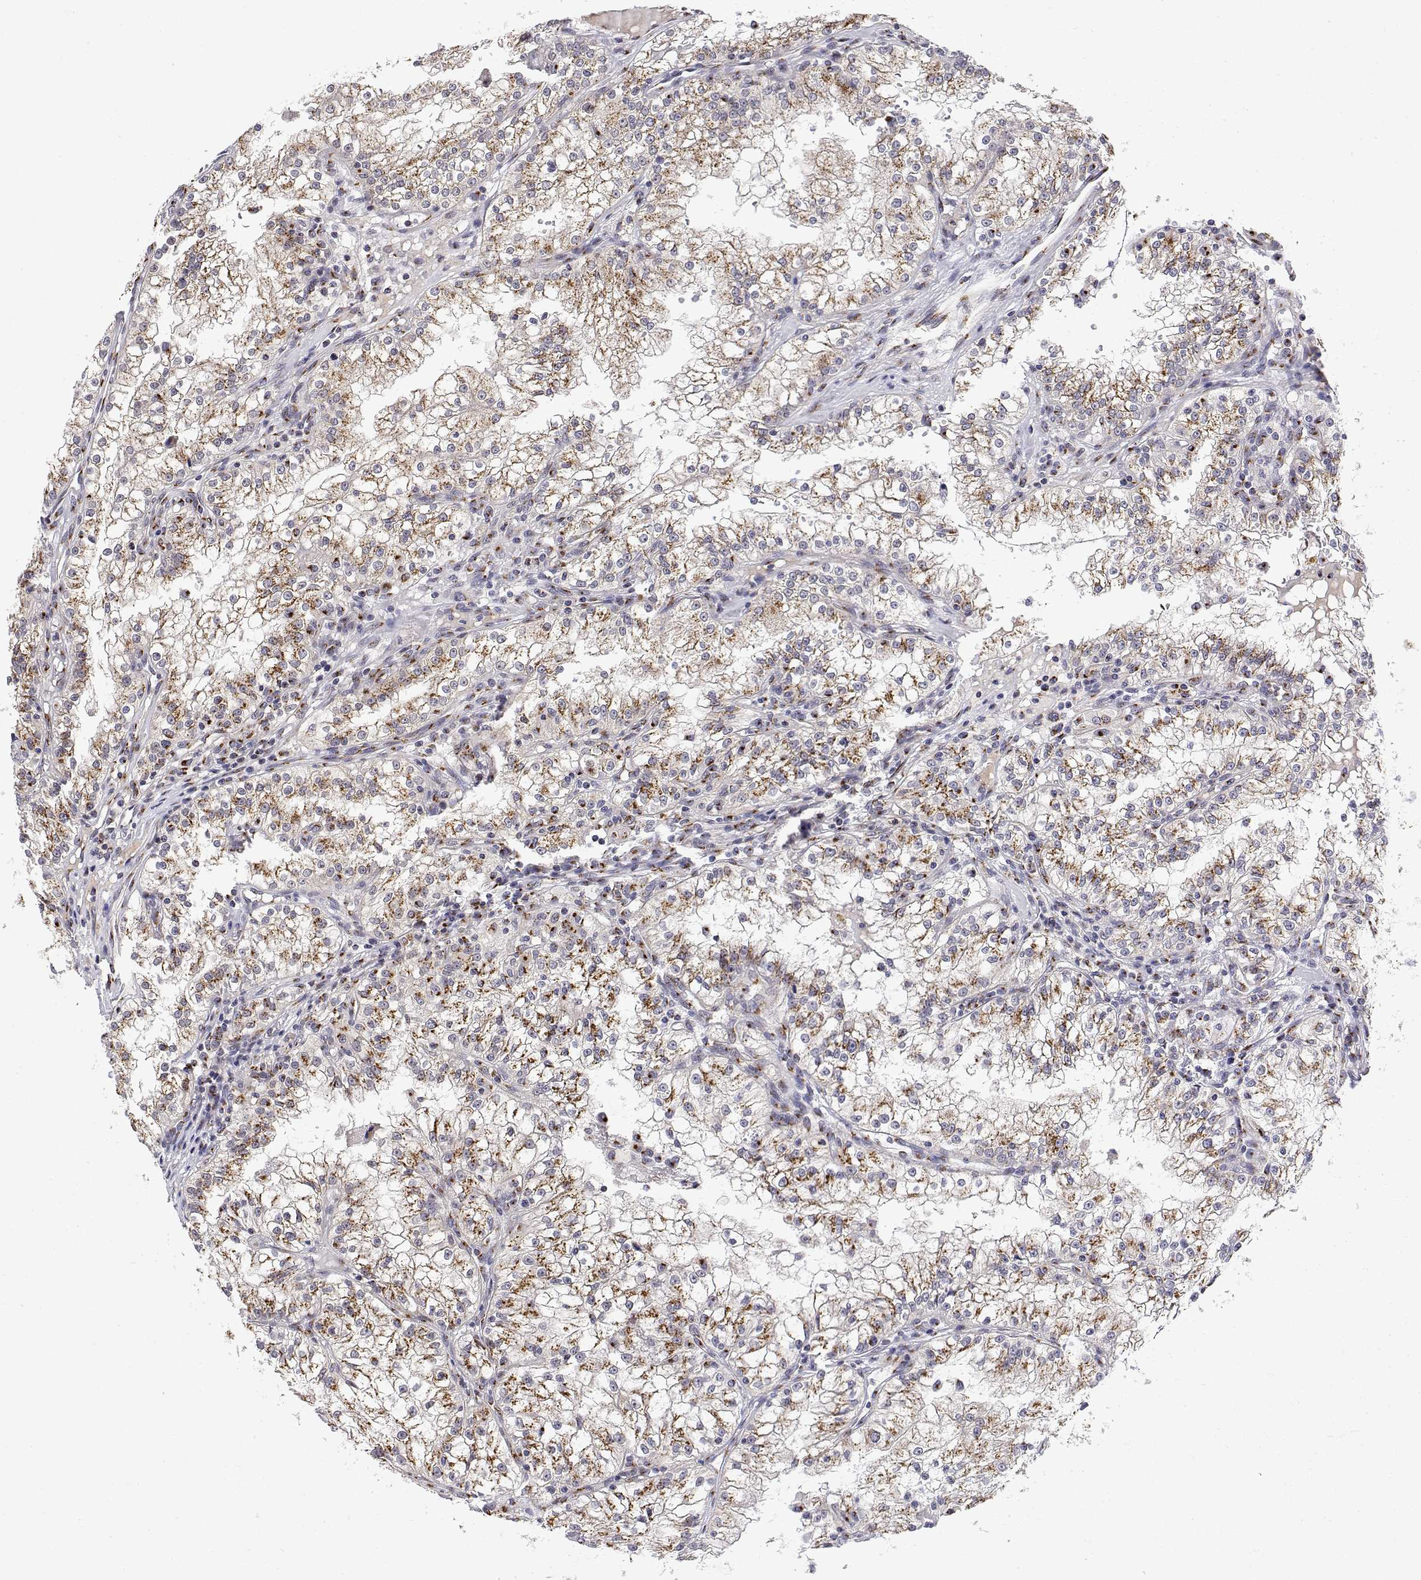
{"staining": {"intensity": "moderate", "quantity": ">75%", "location": "cytoplasmic/membranous"}, "tissue": "renal cancer", "cell_type": "Tumor cells", "image_type": "cancer", "snomed": [{"axis": "morphology", "description": "Adenocarcinoma, NOS"}, {"axis": "topography", "description": "Kidney"}], "caption": "Renal adenocarcinoma stained with immunohistochemistry shows moderate cytoplasmic/membranous expression in approximately >75% of tumor cells.", "gene": "YIPF3", "patient": {"sex": "male", "age": 36}}